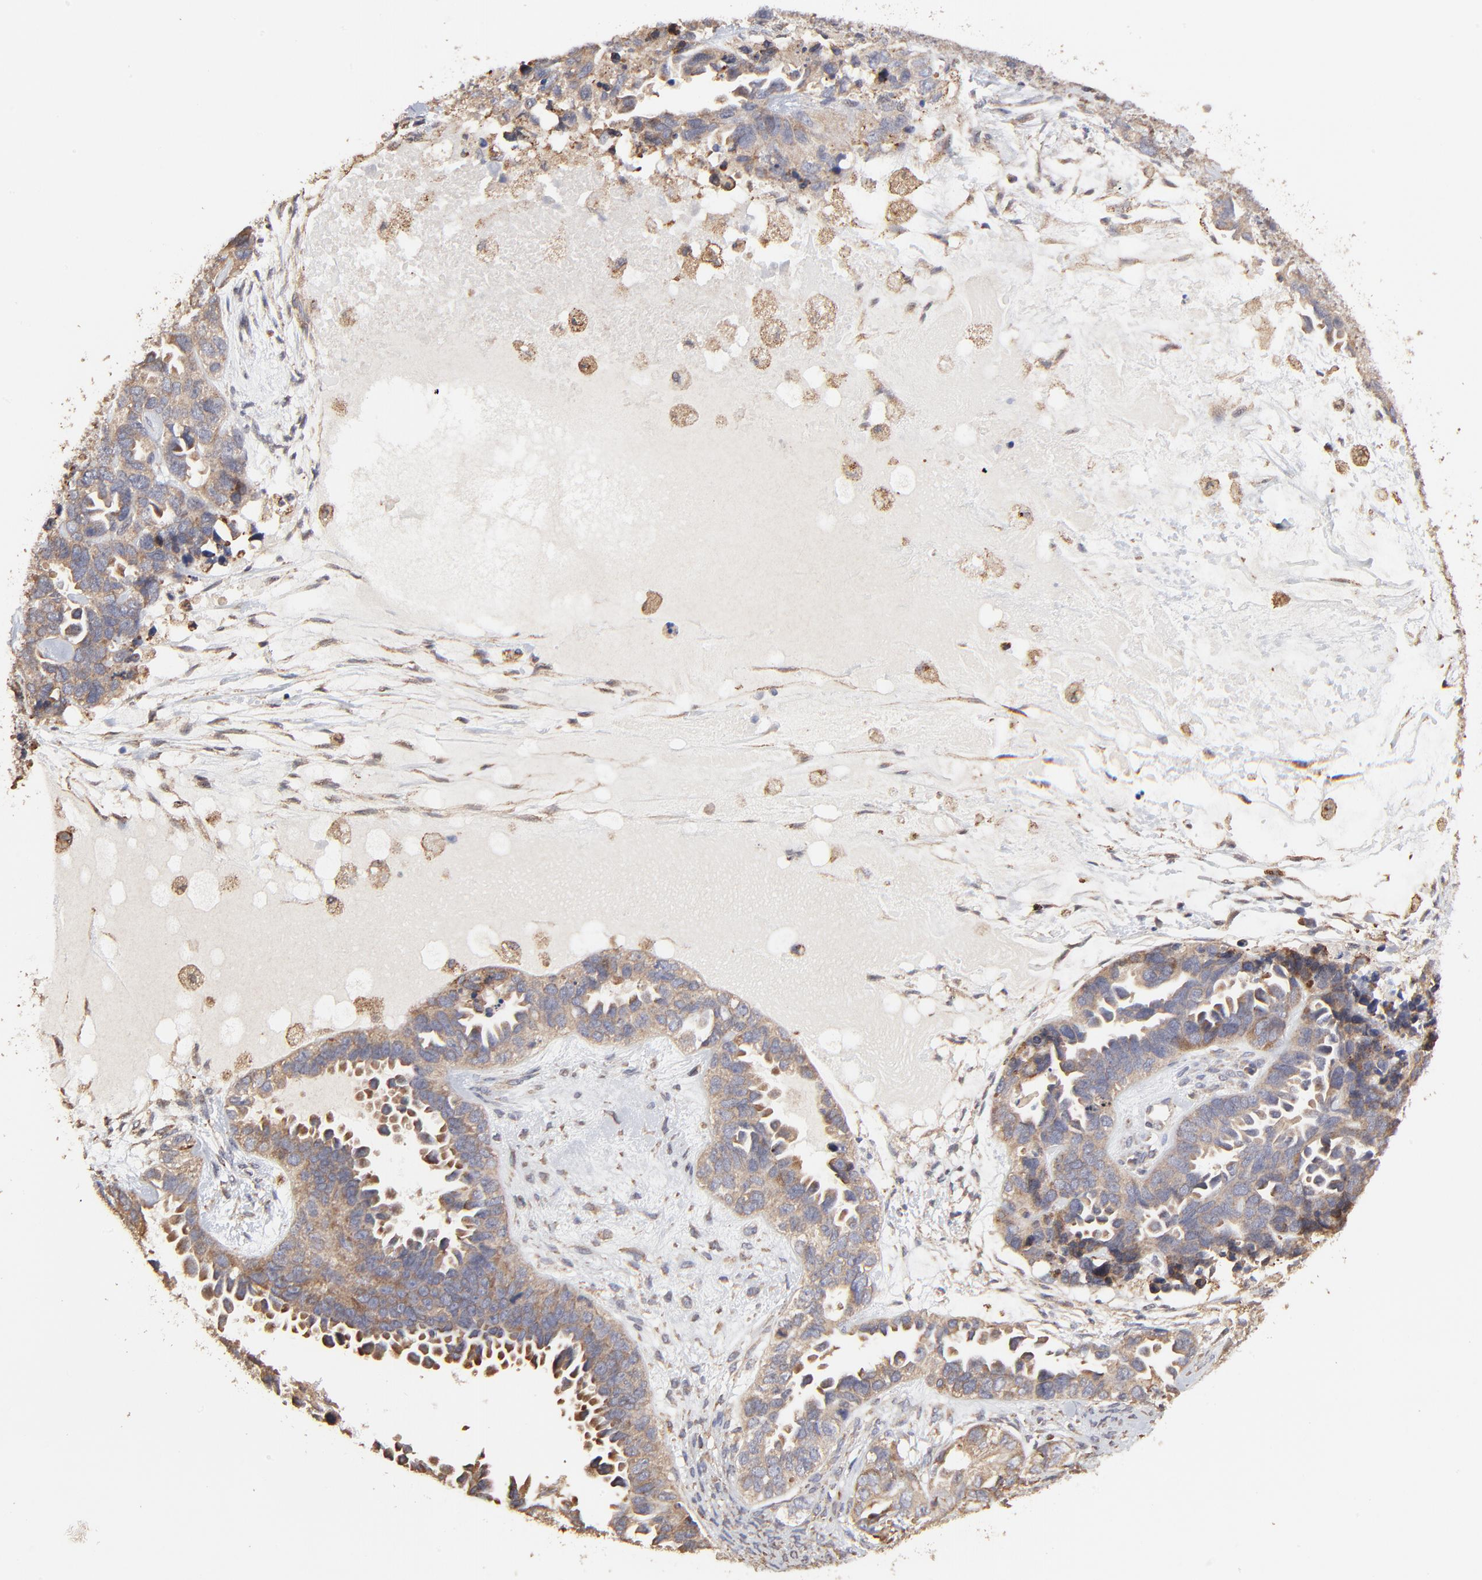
{"staining": {"intensity": "moderate", "quantity": ">75%", "location": "cytoplasmic/membranous"}, "tissue": "ovarian cancer", "cell_type": "Tumor cells", "image_type": "cancer", "snomed": [{"axis": "morphology", "description": "Cystadenocarcinoma, serous, NOS"}, {"axis": "topography", "description": "Ovary"}], "caption": "High-magnification brightfield microscopy of serous cystadenocarcinoma (ovarian) stained with DAB (3,3'-diaminobenzidine) (brown) and counterstained with hematoxylin (blue). tumor cells exhibit moderate cytoplasmic/membranous staining is seen in approximately>75% of cells.", "gene": "ELP2", "patient": {"sex": "female", "age": 82}}